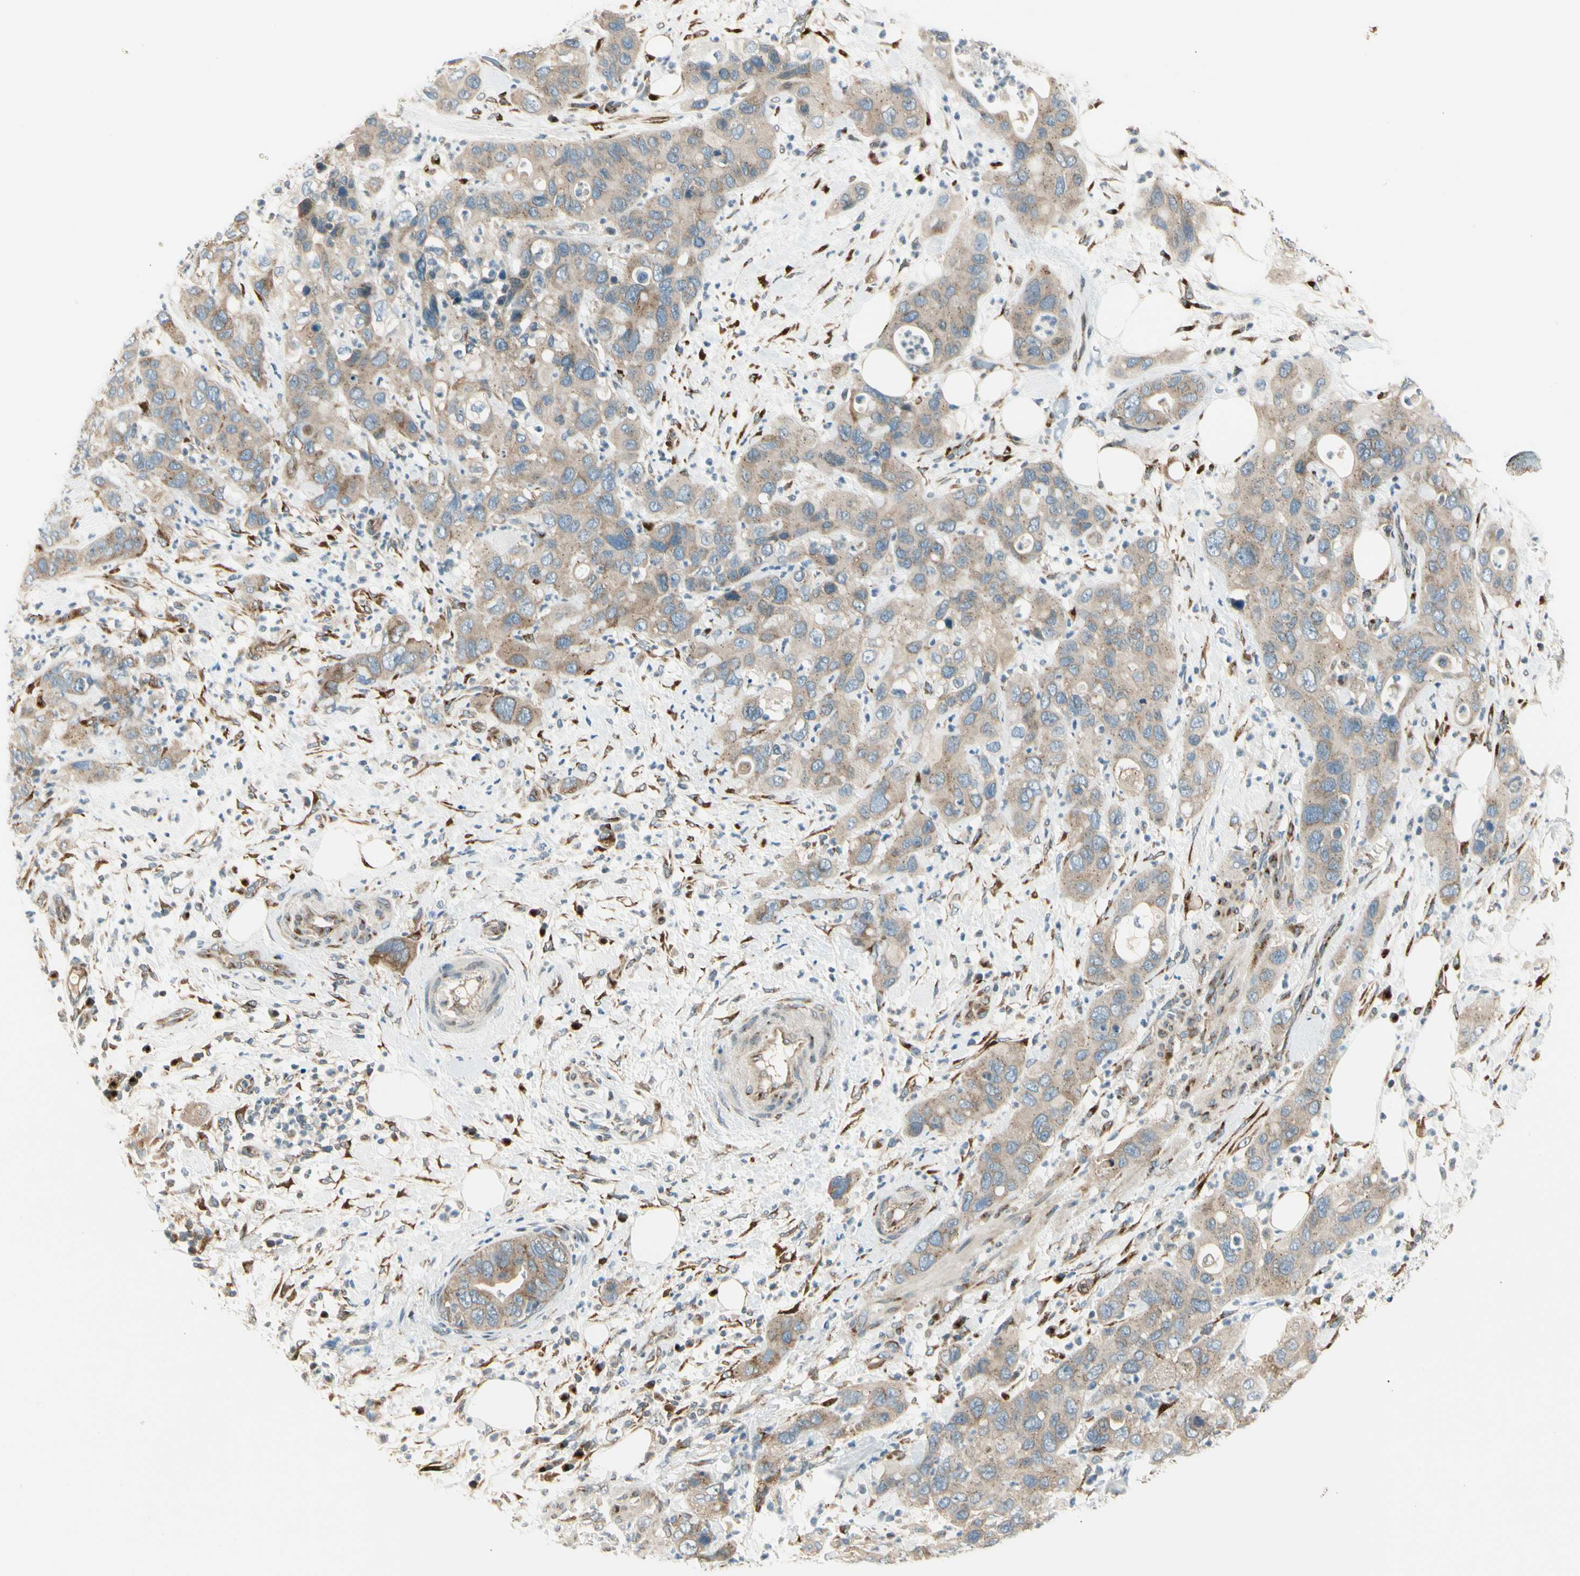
{"staining": {"intensity": "weak", "quantity": ">75%", "location": "cytoplasmic/membranous"}, "tissue": "pancreatic cancer", "cell_type": "Tumor cells", "image_type": "cancer", "snomed": [{"axis": "morphology", "description": "Adenocarcinoma, NOS"}, {"axis": "topography", "description": "Pancreas"}], "caption": "This image demonstrates adenocarcinoma (pancreatic) stained with immunohistochemistry (IHC) to label a protein in brown. The cytoplasmic/membranous of tumor cells show weak positivity for the protein. Nuclei are counter-stained blue.", "gene": "MANSC1", "patient": {"sex": "female", "age": 71}}